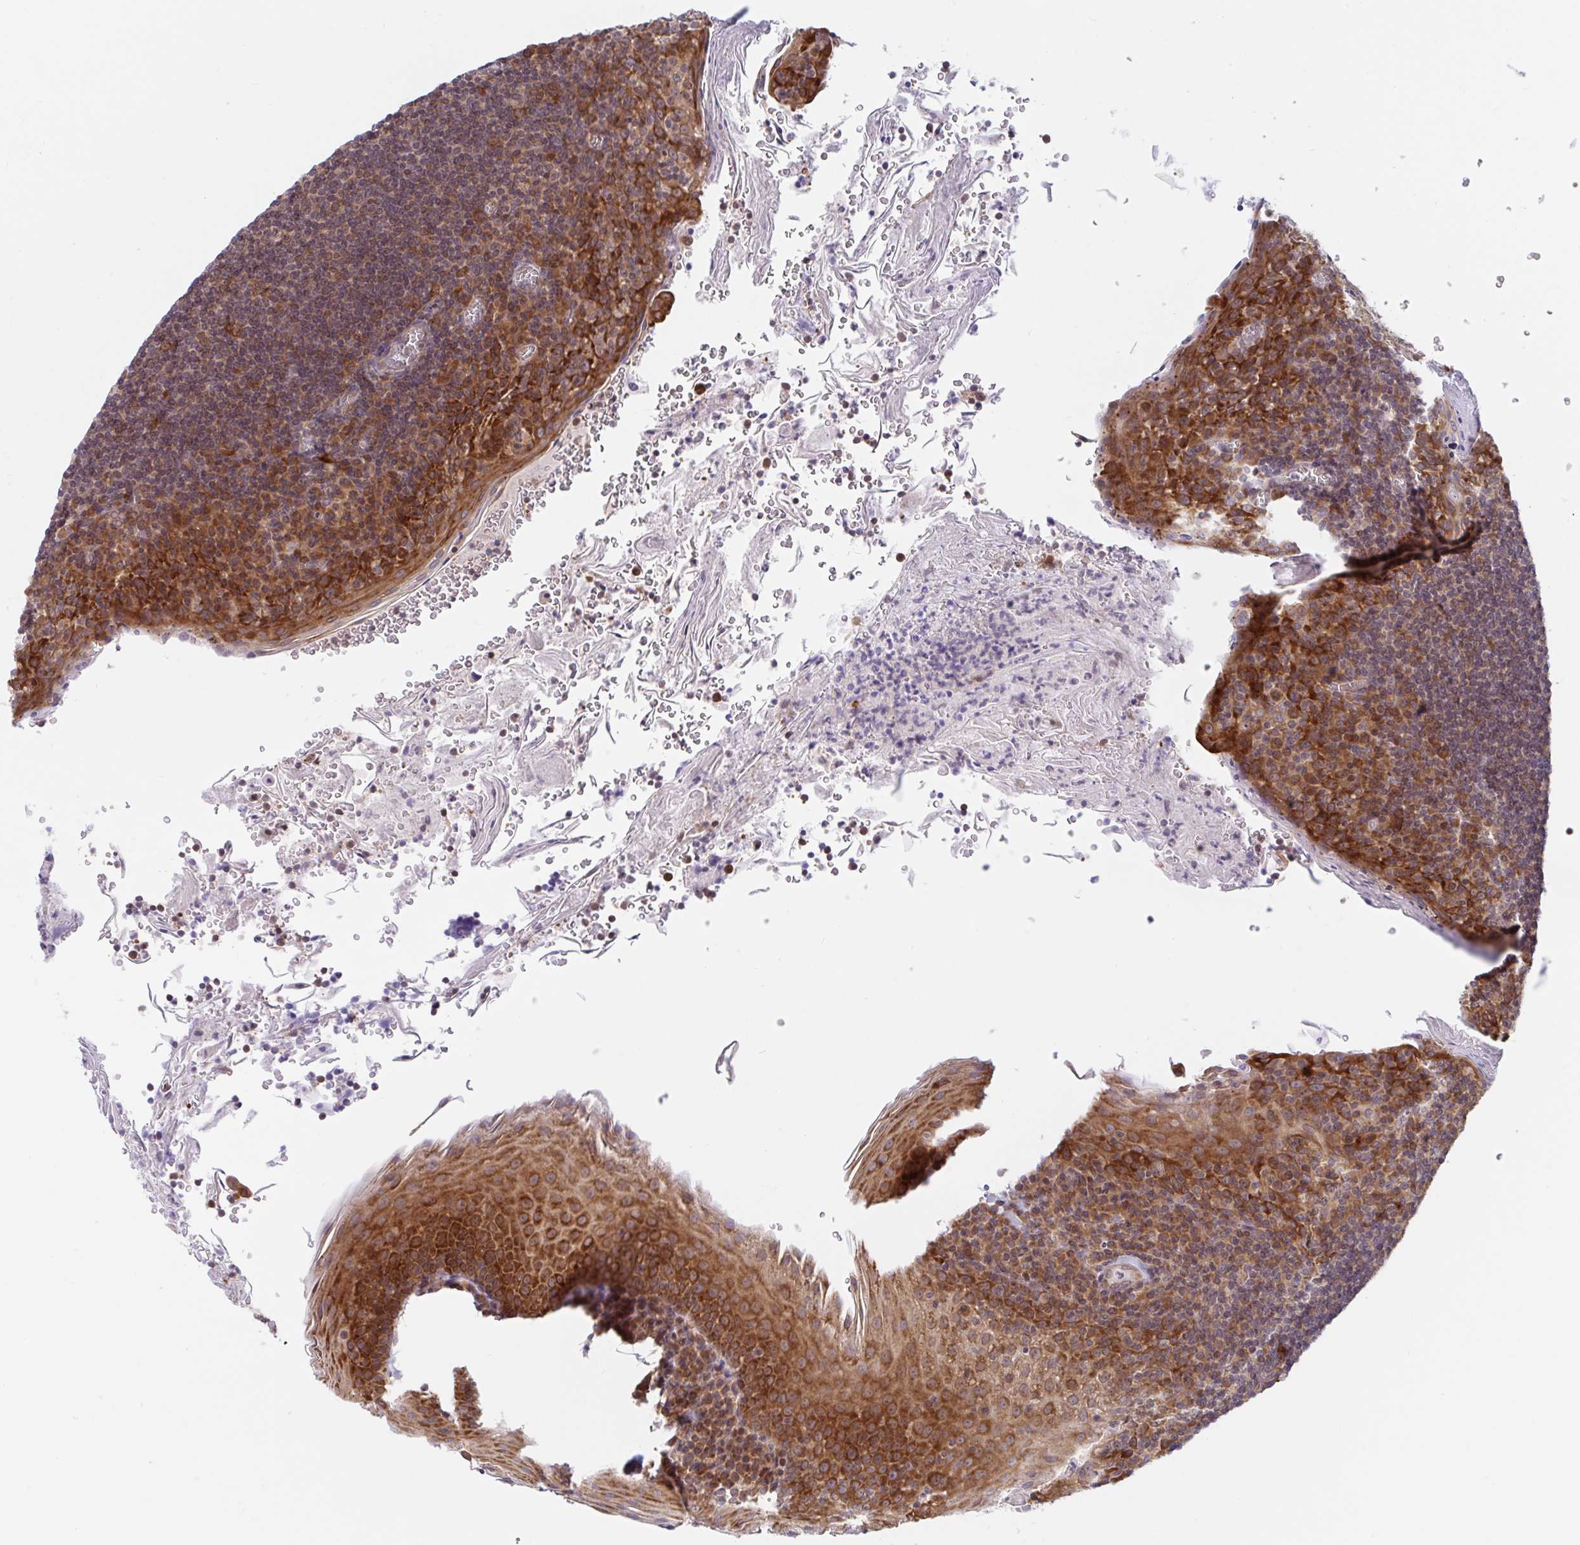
{"staining": {"intensity": "strong", "quantity": ">75%", "location": "cytoplasmic/membranous"}, "tissue": "tonsil", "cell_type": "Germinal center cells", "image_type": "normal", "snomed": [{"axis": "morphology", "description": "Normal tissue, NOS"}, {"axis": "topography", "description": "Tonsil"}], "caption": "Brown immunohistochemical staining in benign human tonsil exhibits strong cytoplasmic/membranous positivity in approximately >75% of germinal center cells. Immunohistochemistry (ihc) stains the protein in brown and the nuclei are stained blue.", "gene": "LARP1", "patient": {"sex": "male", "age": 27}}